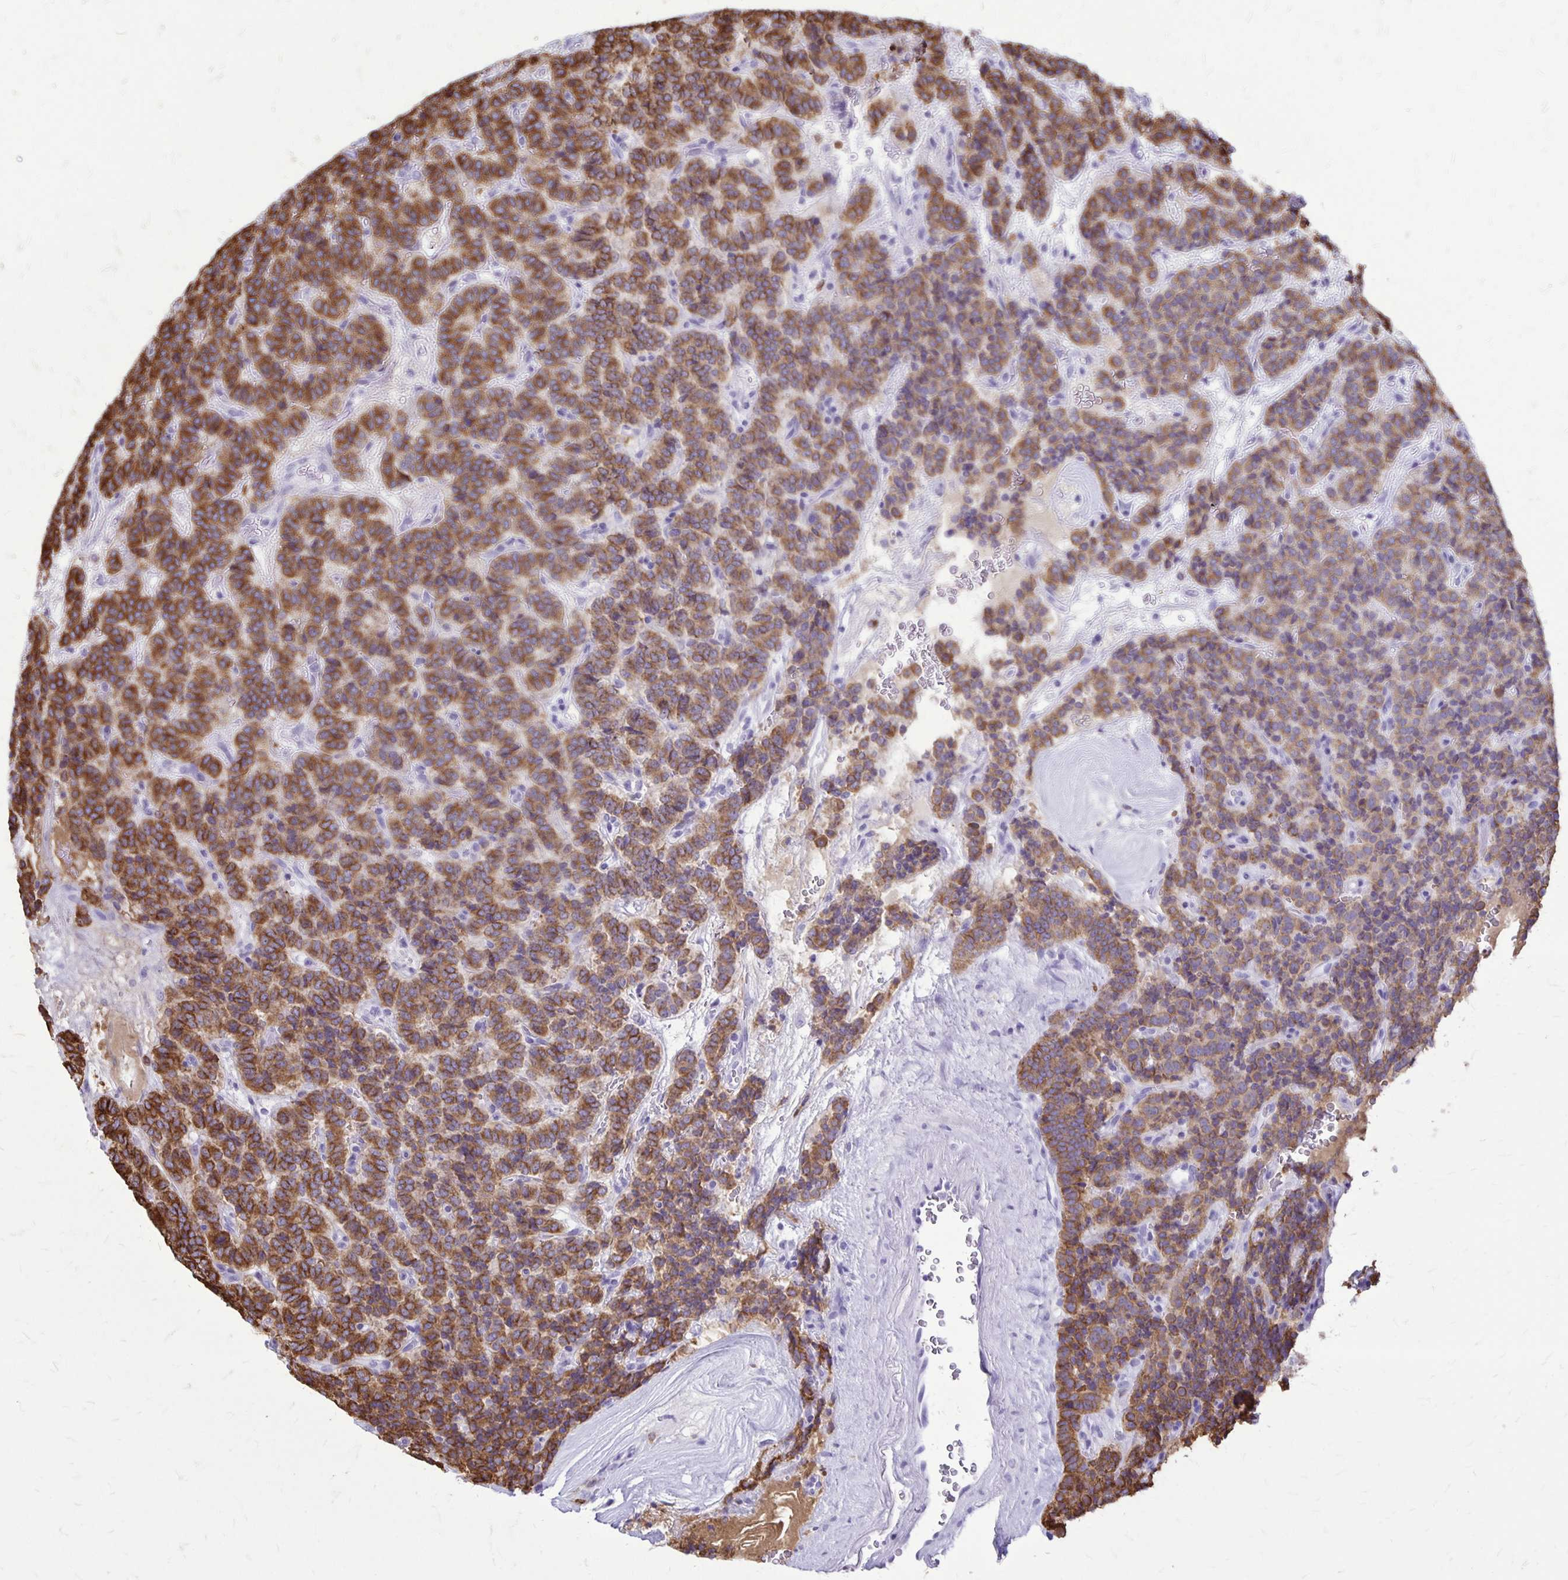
{"staining": {"intensity": "strong", "quantity": ">75%", "location": "cytoplasmic/membranous"}, "tissue": "carcinoid", "cell_type": "Tumor cells", "image_type": "cancer", "snomed": [{"axis": "morphology", "description": "Carcinoid, malignant, NOS"}, {"axis": "topography", "description": "Pancreas"}], "caption": "Immunohistochemistry of human malignant carcinoid displays high levels of strong cytoplasmic/membranous positivity in about >75% of tumor cells.", "gene": "RTN1", "patient": {"sex": "male", "age": 36}}